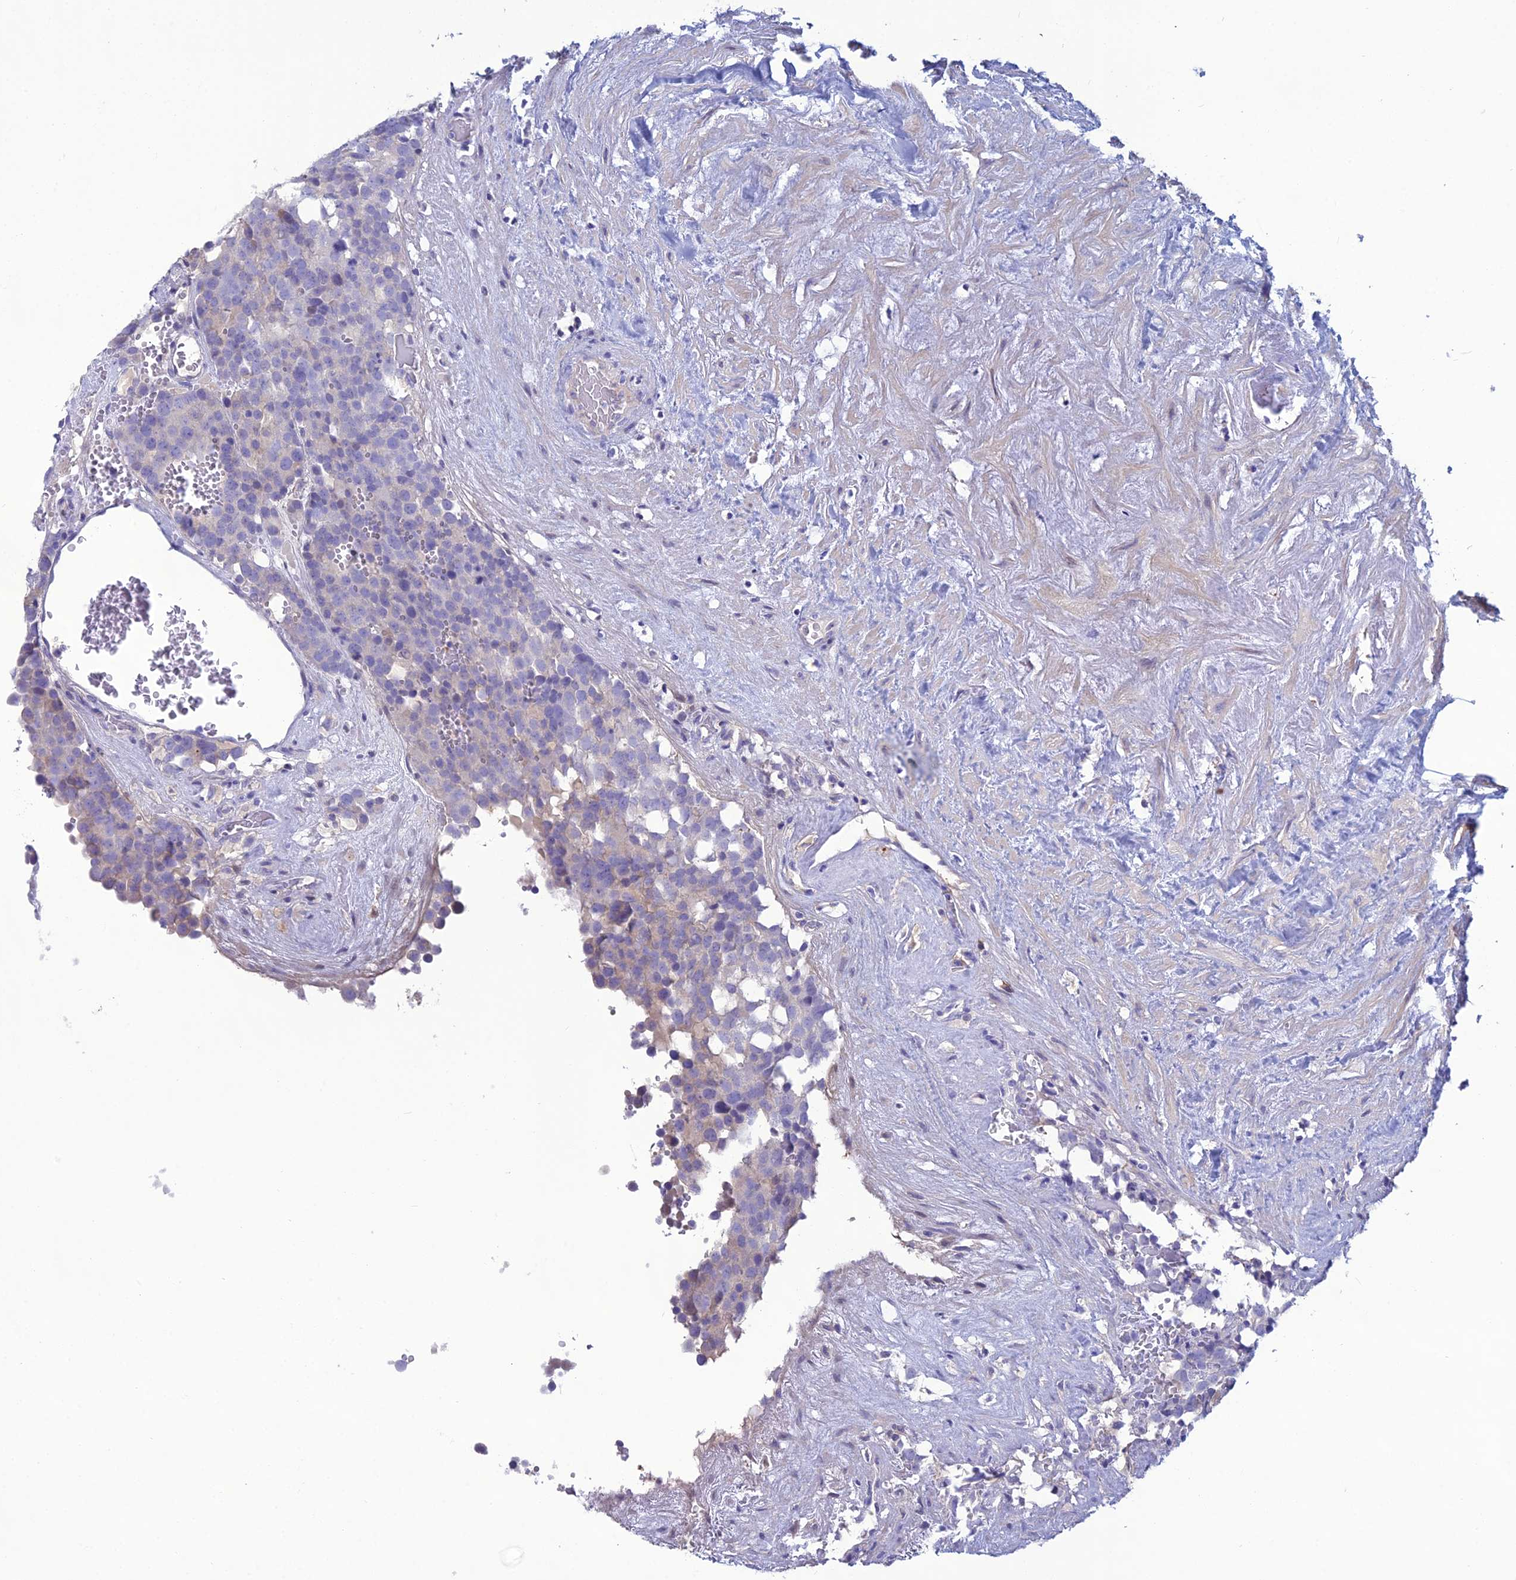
{"staining": {"intensity": "weak", "quantity": "<25%", "location": "cytoplasmic/membranous"}, "tissue": "testis cancer", "cell_type": "Tumor cells", "image_type": "cancer", "snomed": [{"axis": "morphology", "description": "Seminoma, NOS"}, {"axis": "topography", "description": "Testis"}], "caption": "Image shows no protein staining in tumor cells of testis cancer tissue. The staining was performed using DAB (3,3'-diaminobenzidine) to visualize the protein expression in brown, while the nuclei were stained in blue with hematoxylin (Magnification: 20x).", "gene": "CRB2", "patient": {"sex": "male", "age": 71}}